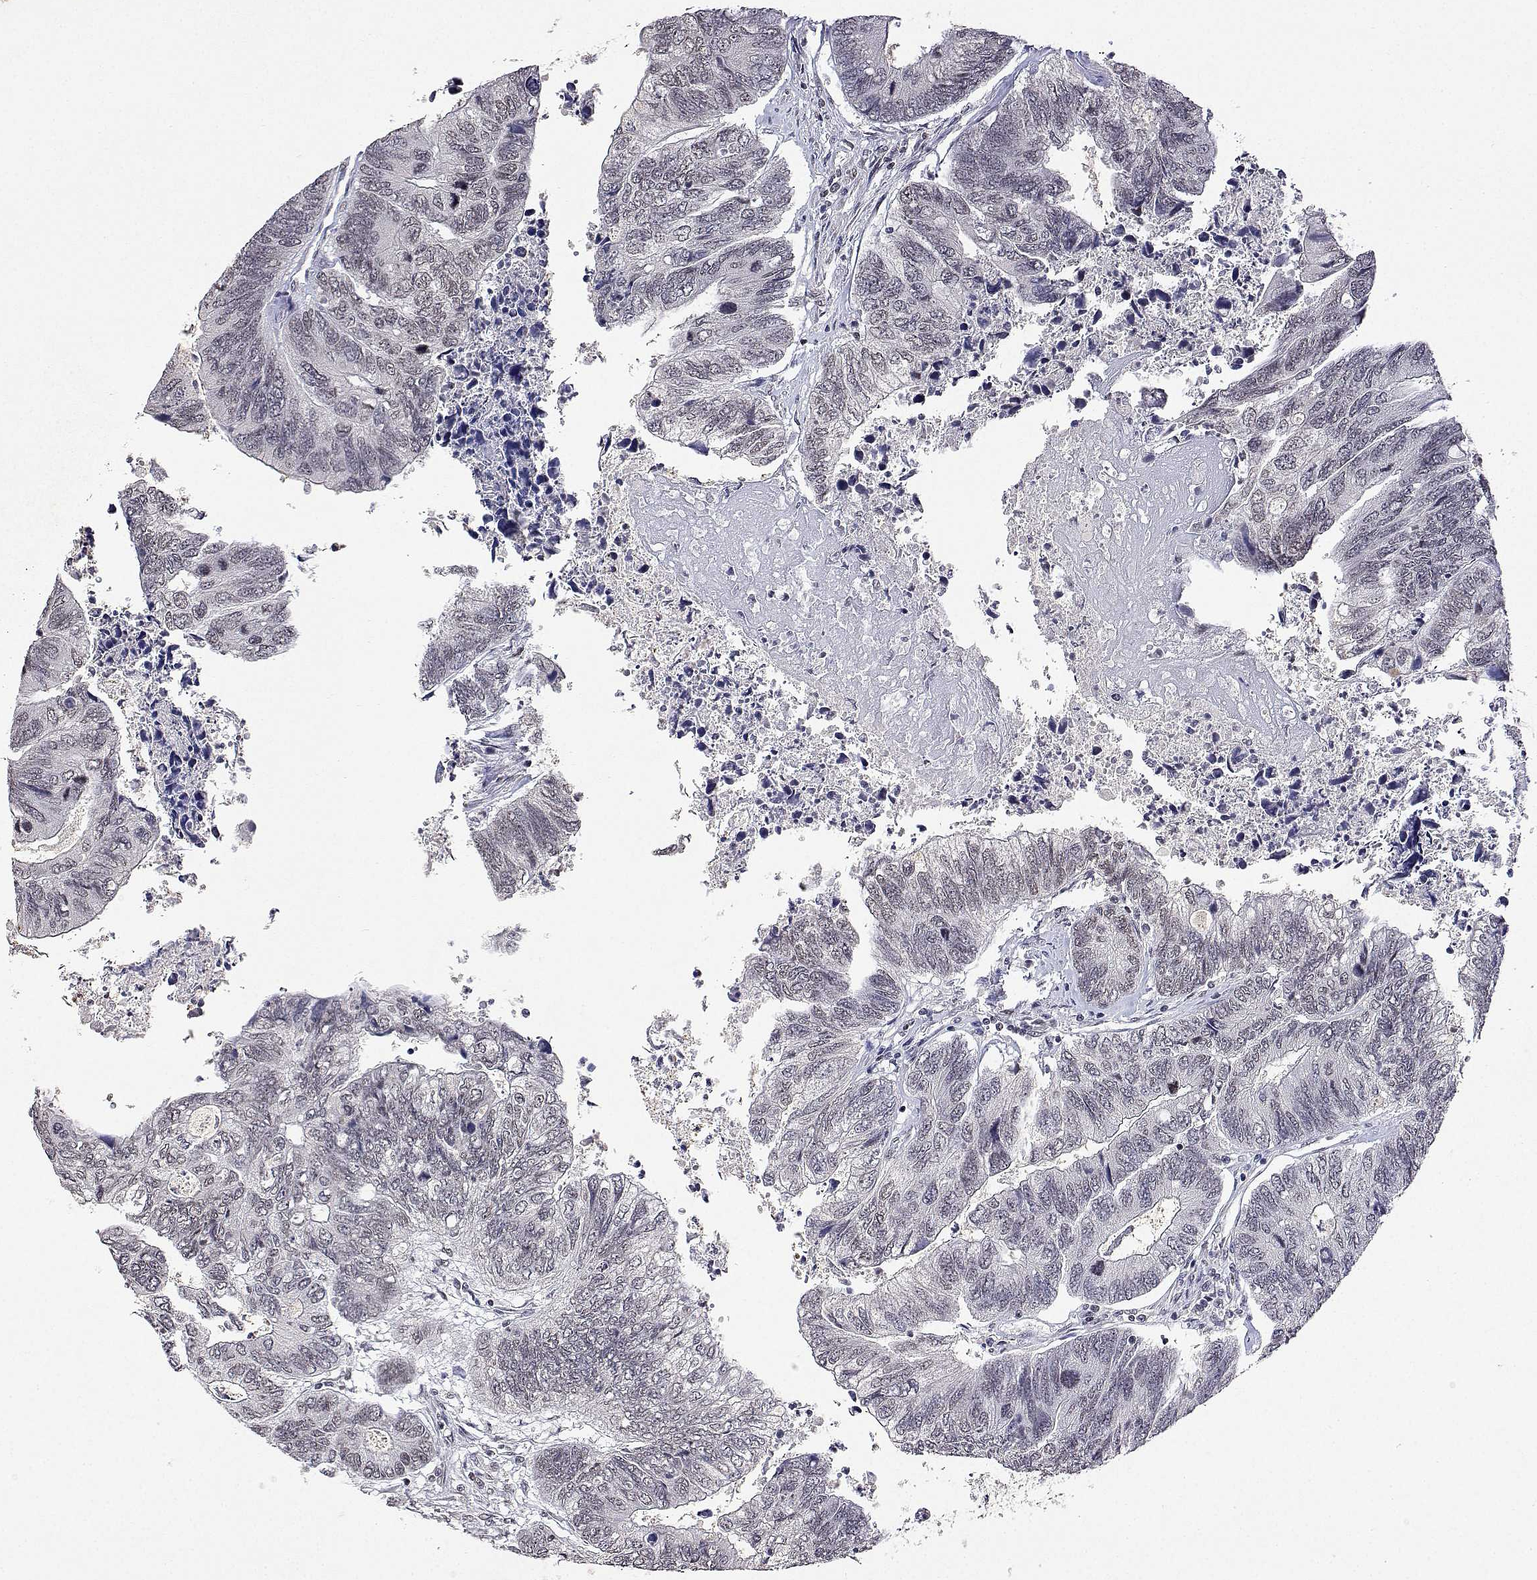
{"staining": {"intensity": "weak", "quantity": "25%-75%", "location": "nuclear"}, "tissue": "colorectal cancer", "cell_type": "Tumor cells", "image_type": "cancer", "snomed": [{"axis": "morphology", "description": "Adenocarcinoma, NOS"}, {"axis": "topography", "description": "Colon"}], "caption": "A high-resolution histopathology image shows IHC staining of colorectal cancer, which reveals weak nuclear staining in approximately 25%-75% of tumor cells. (DAB IHC, brown staining for protein, blue staining for nuclei).", "gene": "XPC", "patient": {"sex": "female", "age": 67}}